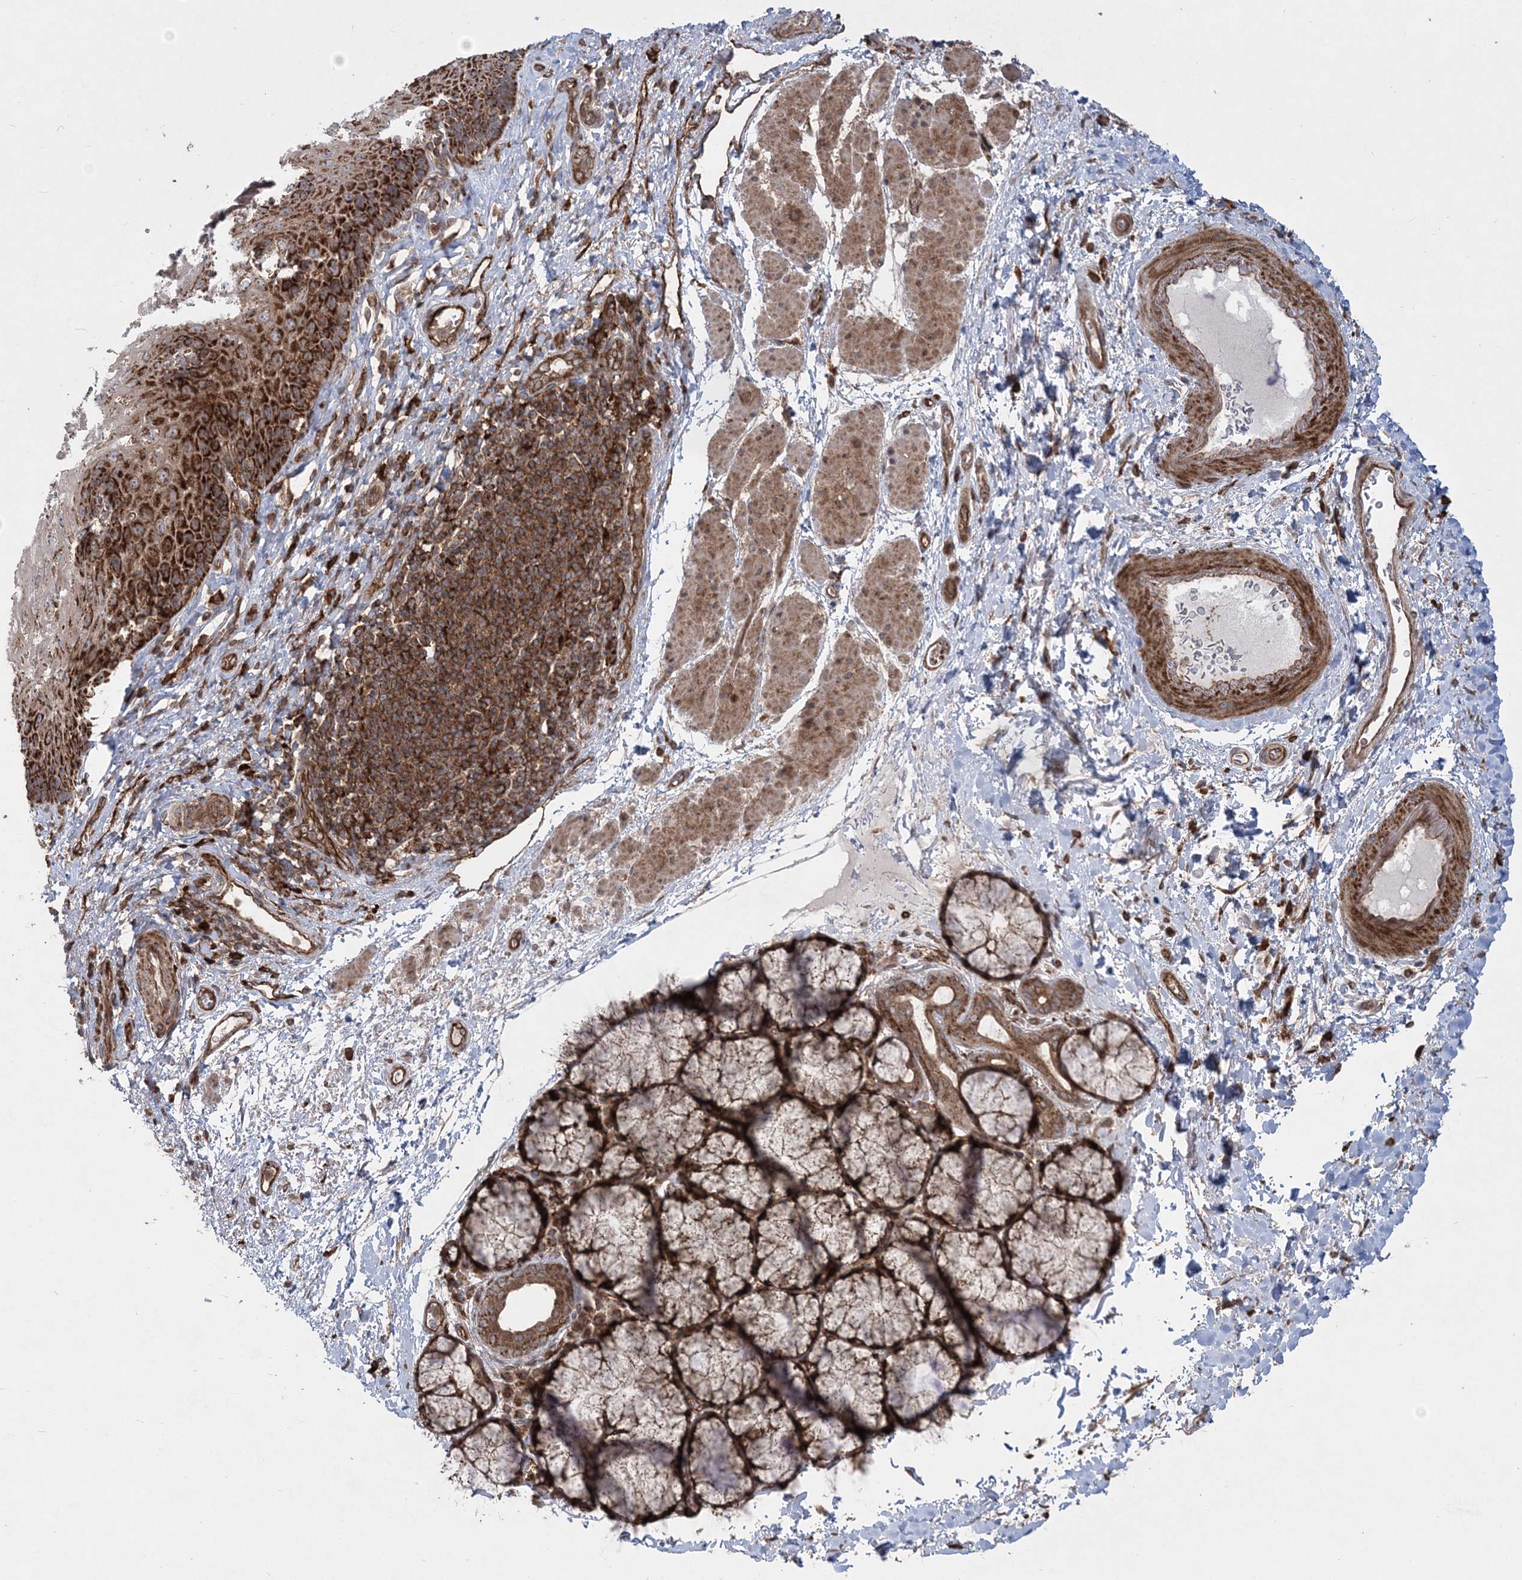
{"staining": {"intensity": "strong", "quantity": ">75%", "location": "cytoplasmic/membranous"}, "tissue": "esophagus", "cell_type": "Squamous epithelial cells", "image_type": "normal", "snomed": [{"axis": "morphology", "description": "Normal tissue, NOS"}, {"axis": "topography", "description": "Esophagus"}], "caption": "Strong cytoplasmic/membranous expression is present in about >75% of squamous epithelial cells in normal esophagus. Using DAB (3,3'-diaminobenzidine) (brown) and hematoxylin (blue) stains, captured at high magnification using brightfield microscopy.", "gene": "LRPPRC", "patient": {"sex": "male", "age": 54}}